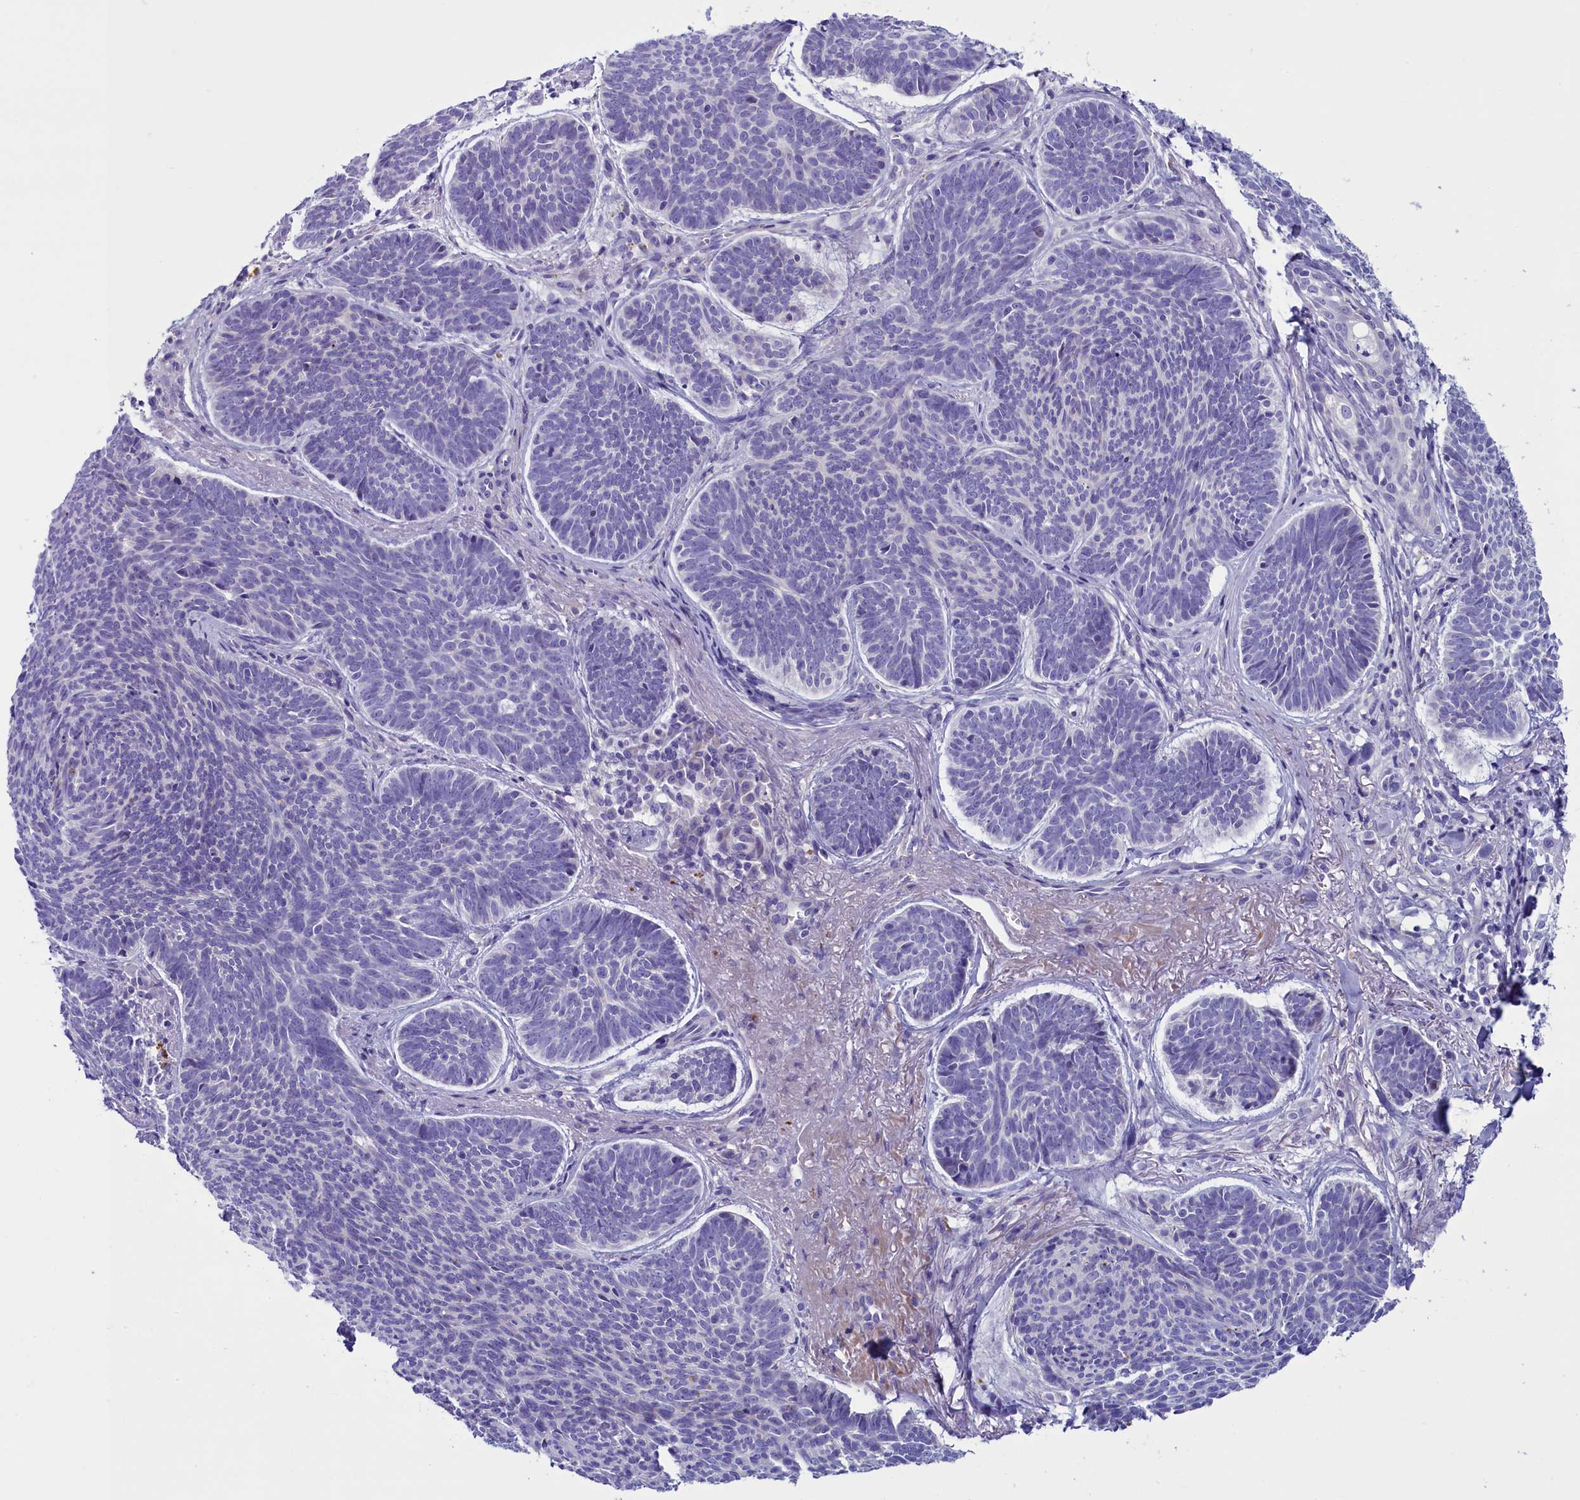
{"staining": {"intensity": "negative", "quantity": "none", "location": "none"}, "tissue": "skin cancer", "cell_type": "Tumor cells", "image_type": "cancer", "snomed": [{"axis": "morphology", "description": "Basal cell carcinoma"}, {"axis": "topography", "description": "Skin"}], "caption": "This is a micrograph of IHC staining of skin cancer (basal cell carcinoma), which shows no expression in tumor cells.", "gene": "RTTN", "patient": {"sex": "female", "age": 74}}